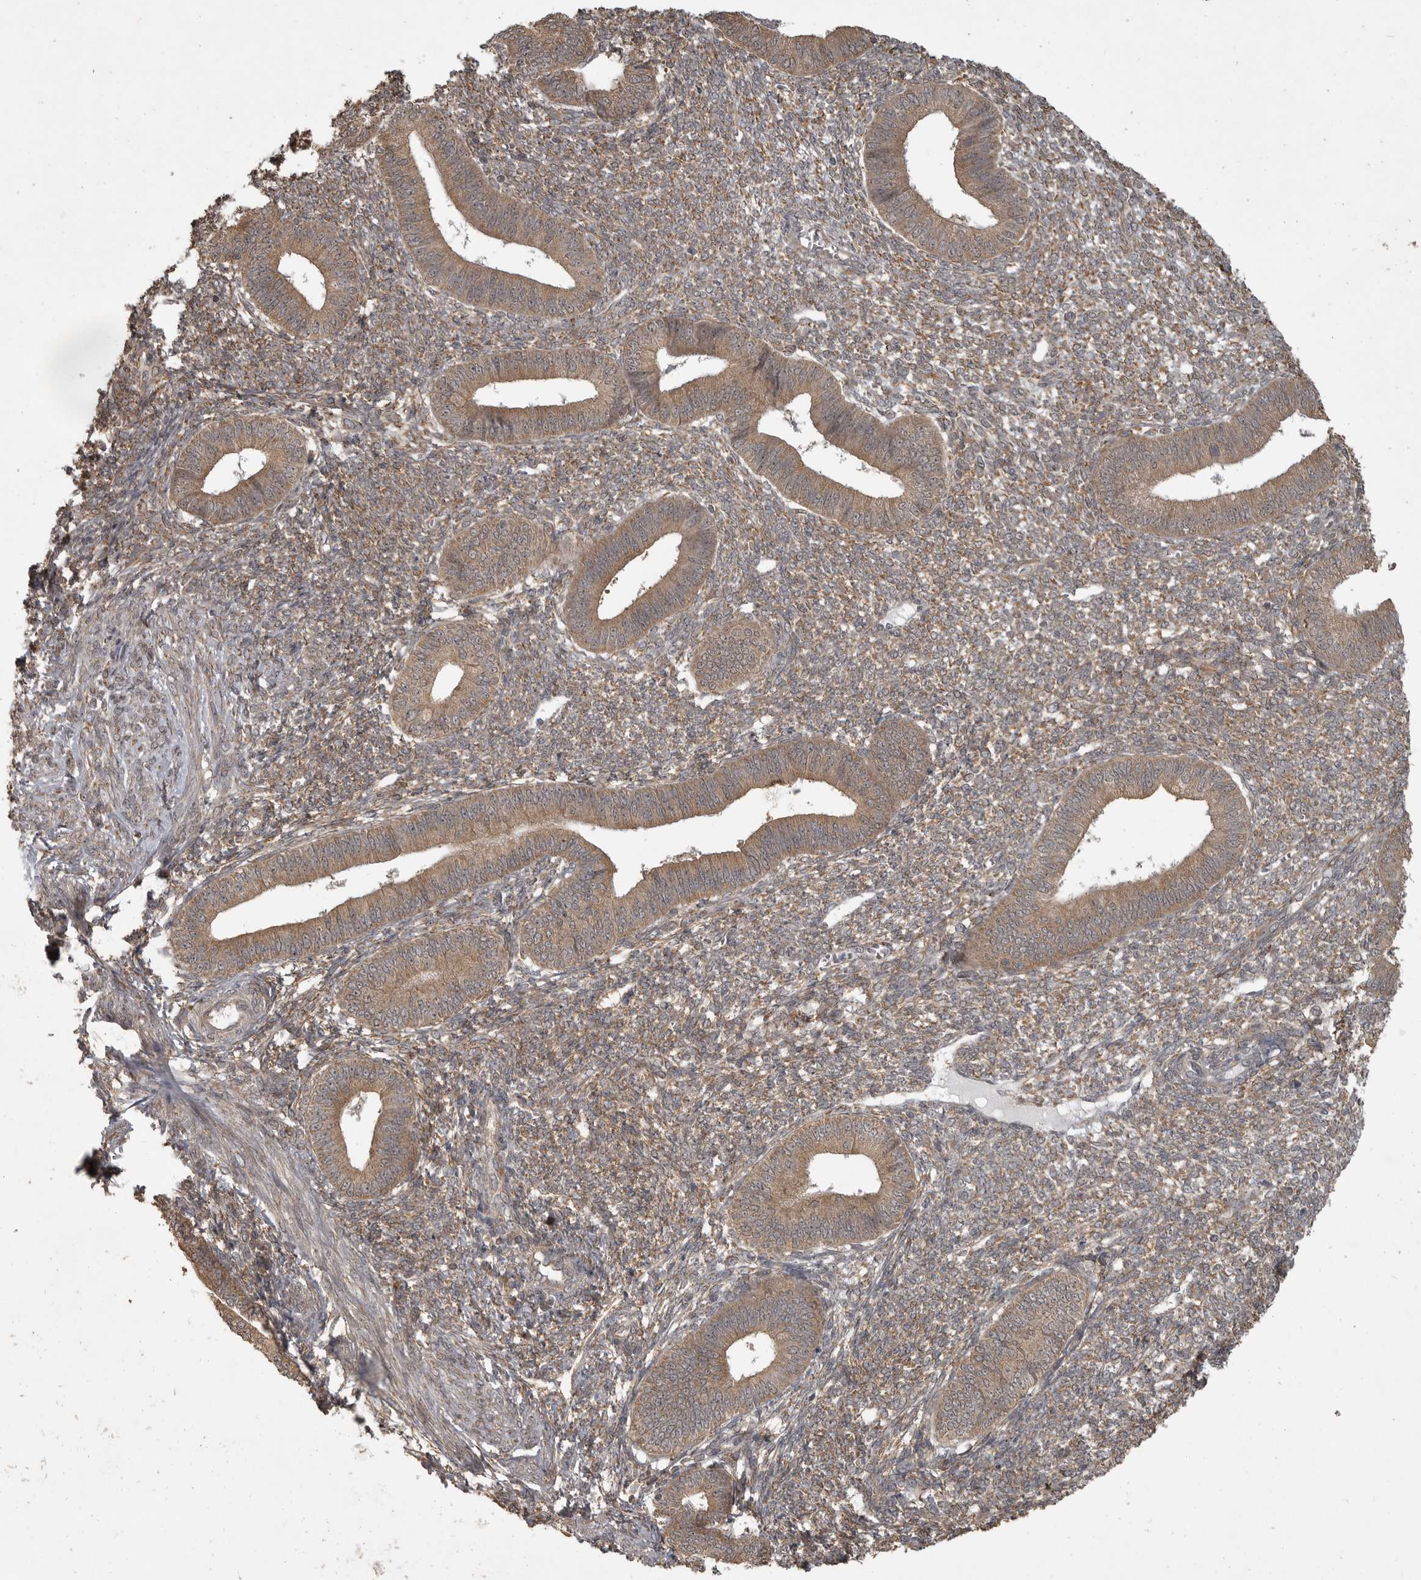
{"staining": {"intensity": "weak", "quantity": "25%-75%", "location": "cytoplasmic/membranous"}, "tissue": "endometrium", "cell_type": "Cells in endometrial stroma", "image_type": "normal", "snomed": [{"axis": "morphology", "description": "Normal tissue, NOS"}, {"axis": "topography", "description": "Endometrium"}], "caption": "Immunohistochemical staining of unremarkable human endometrium demonstrates 25%-75% levels of weak cytoplasmic/membranous protein staining in approximately 25%-75% of cells in endometrial stroma. The staining was performed using DAB to visualize the protein expression in brown, while the nuclei were stained in blue with hematoxylin (Magnification: 20x).", "gene": "LLGL1", "patient": {"sex": "female", "age": 46}}